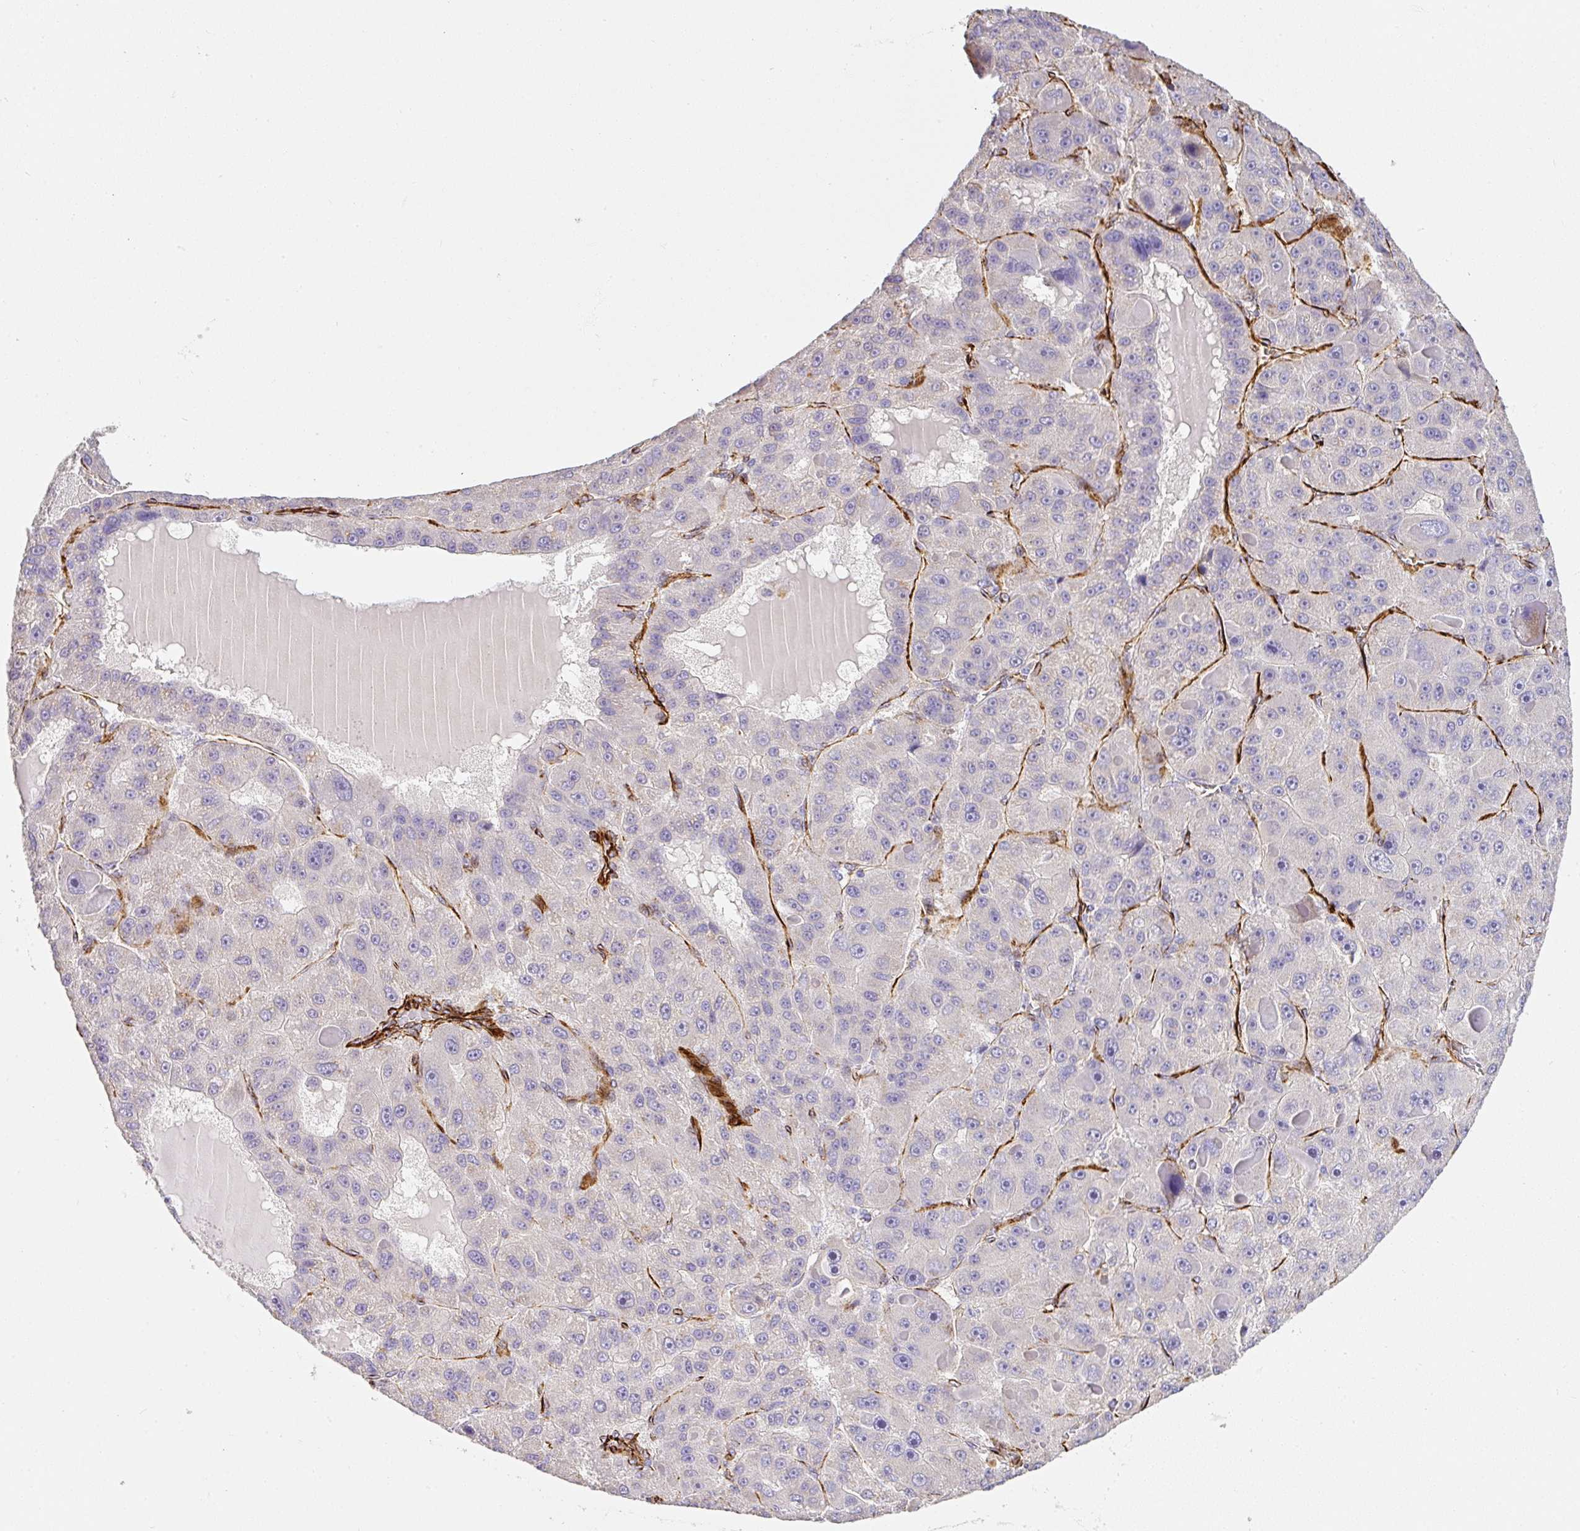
{"staining": {"intensity": "negative", "quantity": "none", "location": "none"}, "tissue": "liver cancer", "cell_type": "Tumor cells", "image_type": "cancer", "snomed": [{"axis": "morphology", "description": "Carcinoma, Hepatocellular, NOS"}, {"axis": "topography", "description": "Liver"}], "caption": "Human liver cancer stained for a protein using immunohistochemistry shows no staining in tumor cells.", "gene": "SLC25A17", "patient": {"sex": "male", "age": 76}}